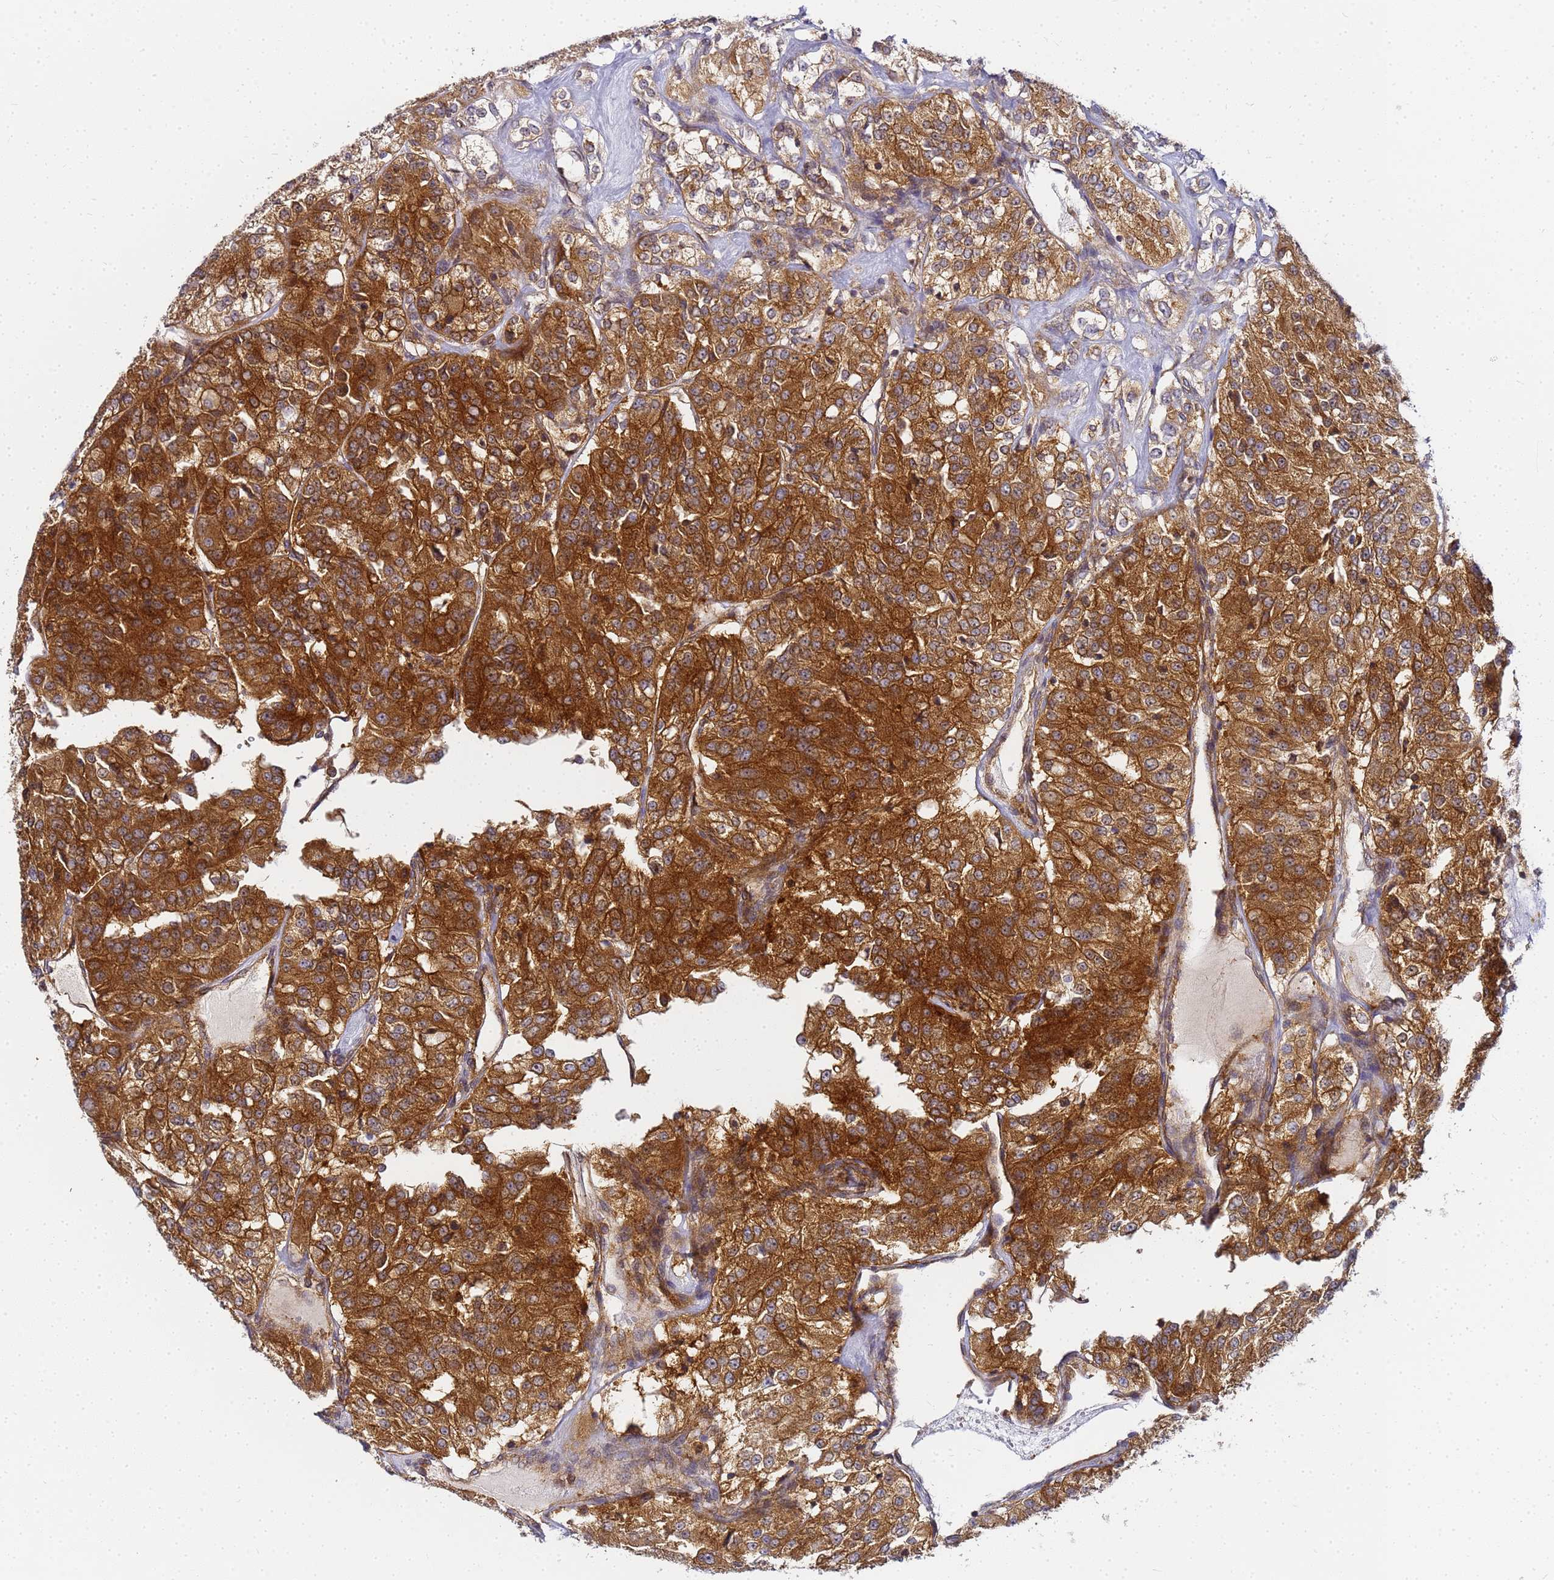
{"staining": {"intensity": "strong", "quantity": ">75%", "location": "cytoplasmic/membranous"}, "tissue": "renal cancer", "cell_type": "Tumor cells", "image_type": "cancer", "snomed": [{"axis": "morphology", "description": "Adenocarcinoma, NOS"}, {"axis": "topography", "description": "Kidney"}], "caption": "Renal cancer (adenocarcinoma) was stained to show a protein in brown. There is high levels of strong cytoplasmic/membranous positivity in approximately >75% of tumor cells.", "gene": "CHM", "patient": {"sex": "female", "age": 63}}